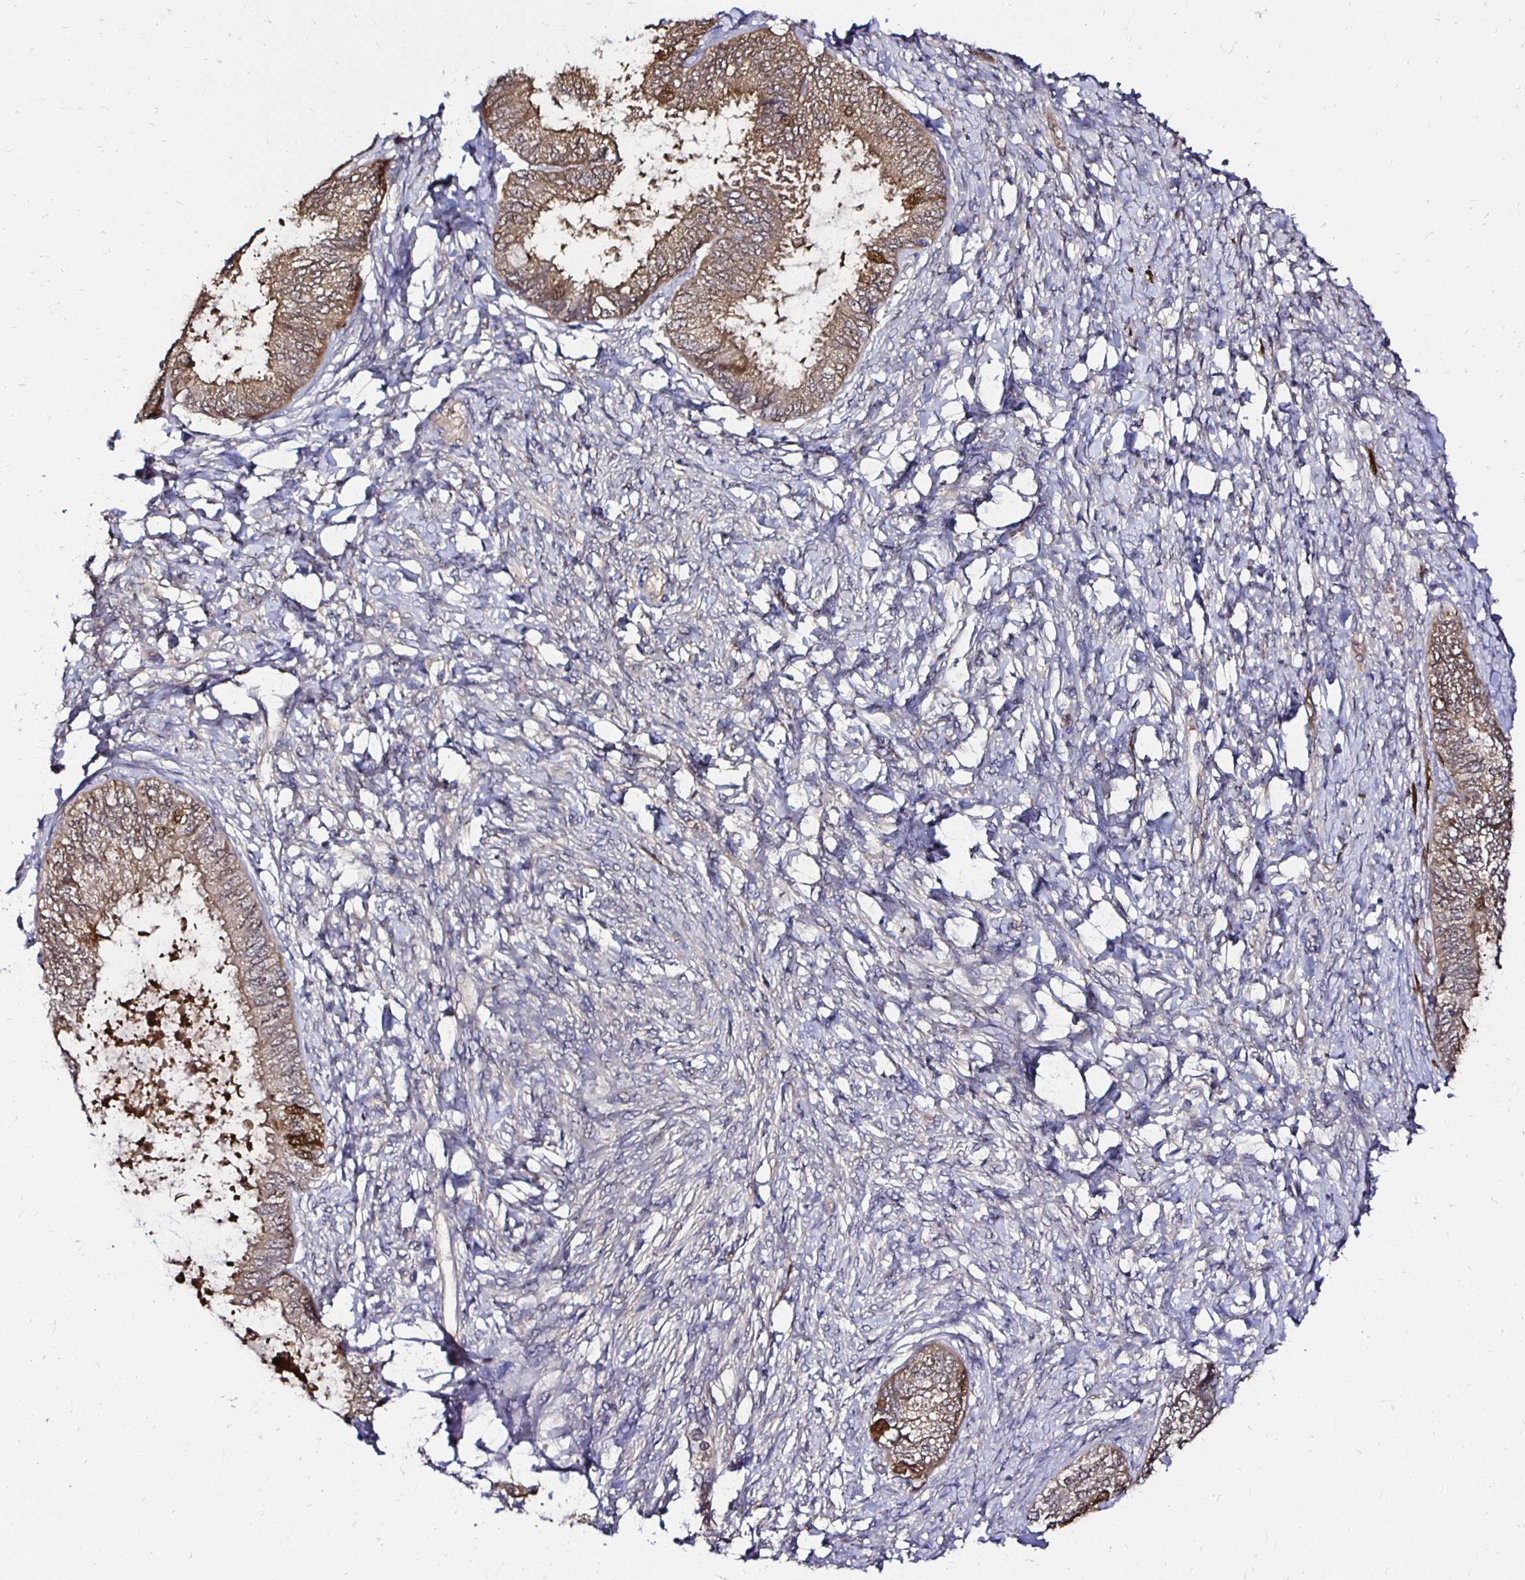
{"staining": {"intensity": "weak", "quantity": ">75%", "location": "cytoplasmic/membranous"}, "tissue": "ovarian cancer", "cell_type": "Tumor cells", "image_type": "cancer", "snomed": [{"axis": "morphology", "description": "Carcinoma, endometroid"}, {"axis": "topography", "description": "Ovary"}], "caption": "Brown immunohistochemical staining in human ovarian endometroid carcinoma displays weak cytoplasmic/membranous staining in about >75% of tumor cells.", "gene": "TXN", "patient": {"sex": "female", "age": 70}}